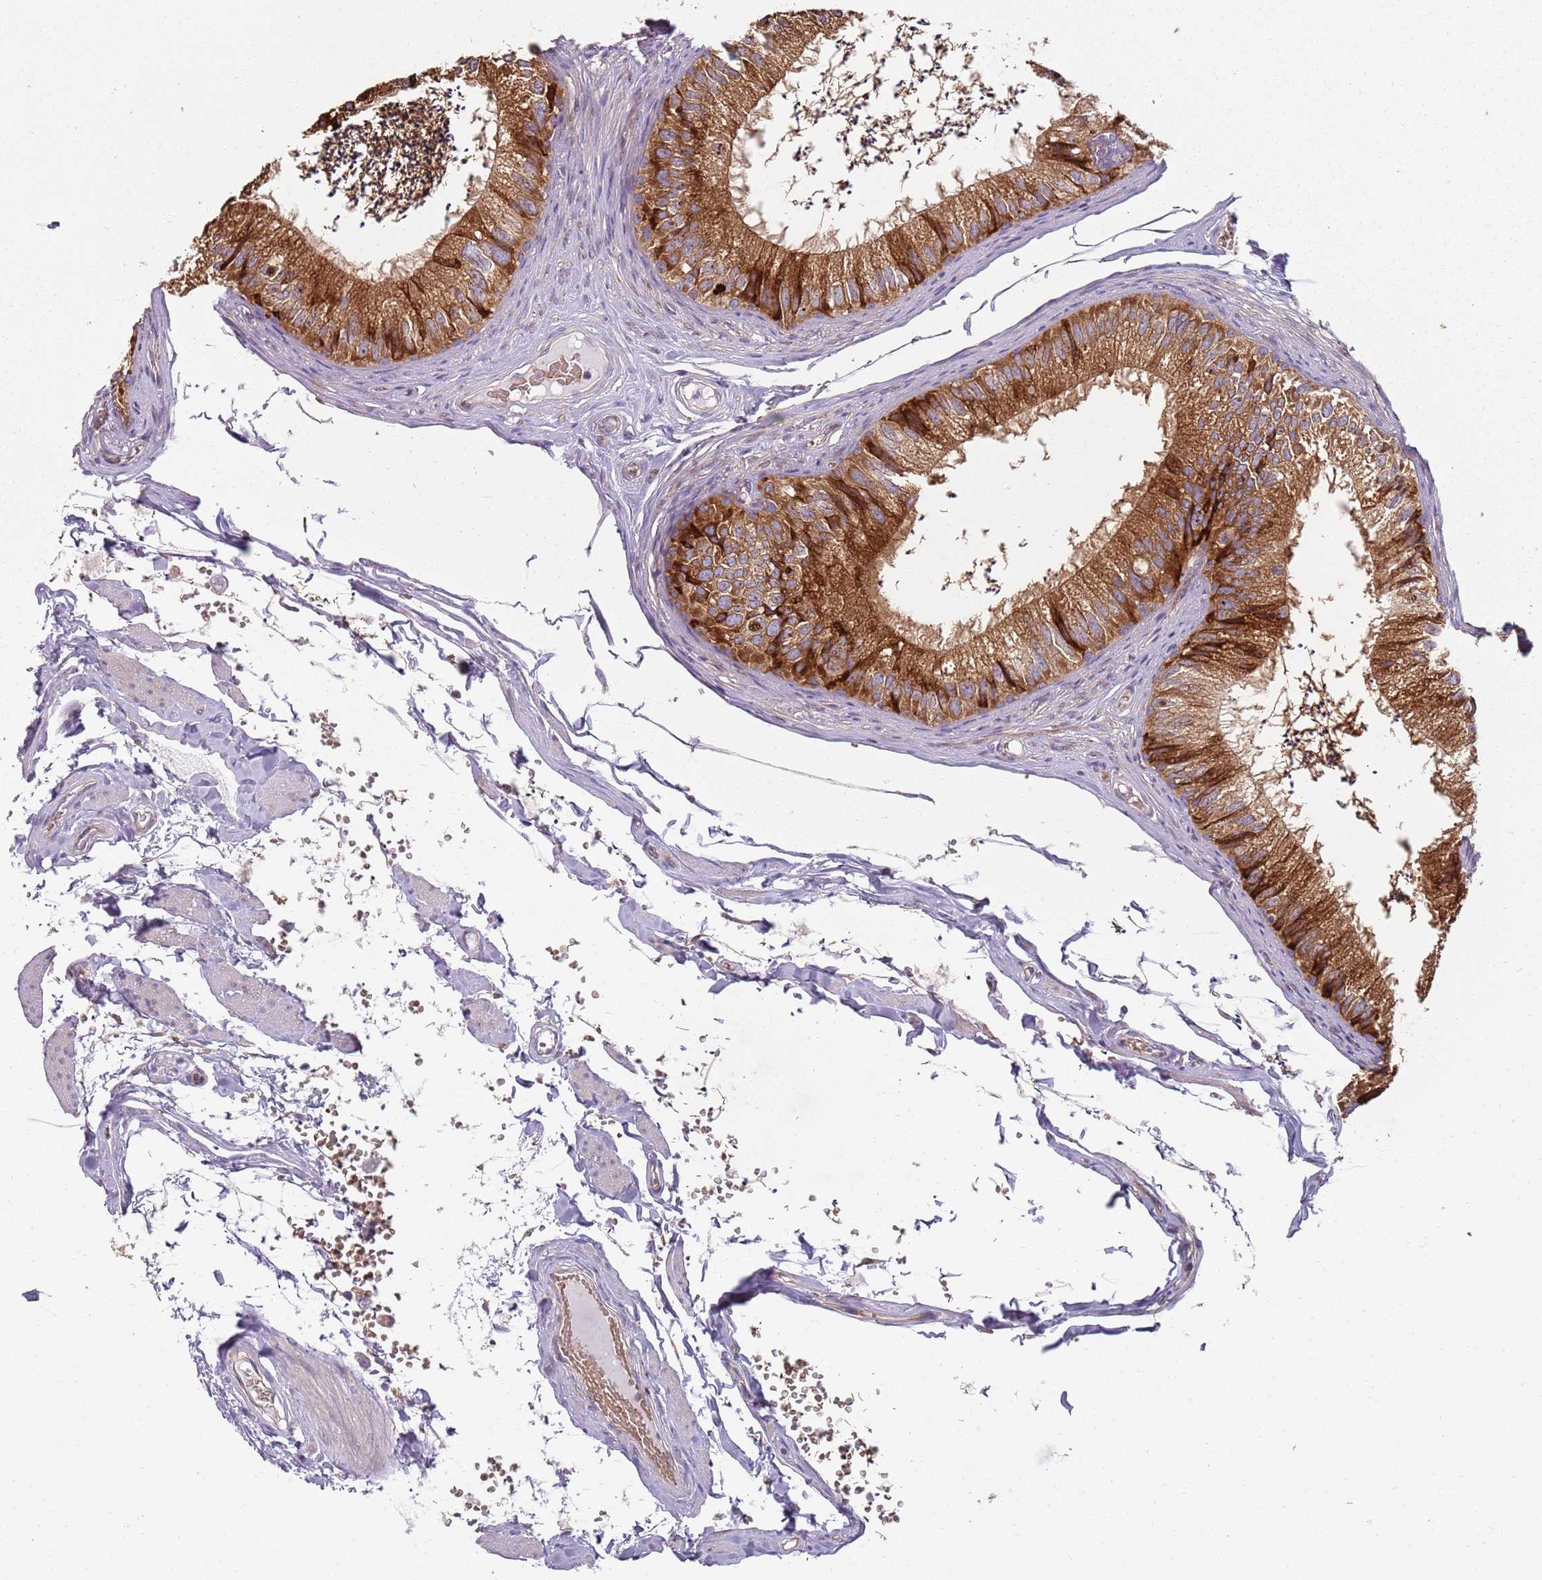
{"staining": {"intensity": "strong", "quantity": ">75%", "location": "cytoplasmic/membranous"}, "tissue": "epididymis", "cell_type": "Glandular cells", "image_type": "normal", "snomed": [{"axis": "morphology", "description": "Normal tissue, NOS"}, {"axis": "topography", "description": "Epididymis"}], "caption": "Benign epididymis demonstrates strong cytoplasmic/membranous staining in about >75% of glandular cells, visualized by immunohistochemistry.", "gene": "SPATA2", "patient": {"sex": "male", "age": 79}}